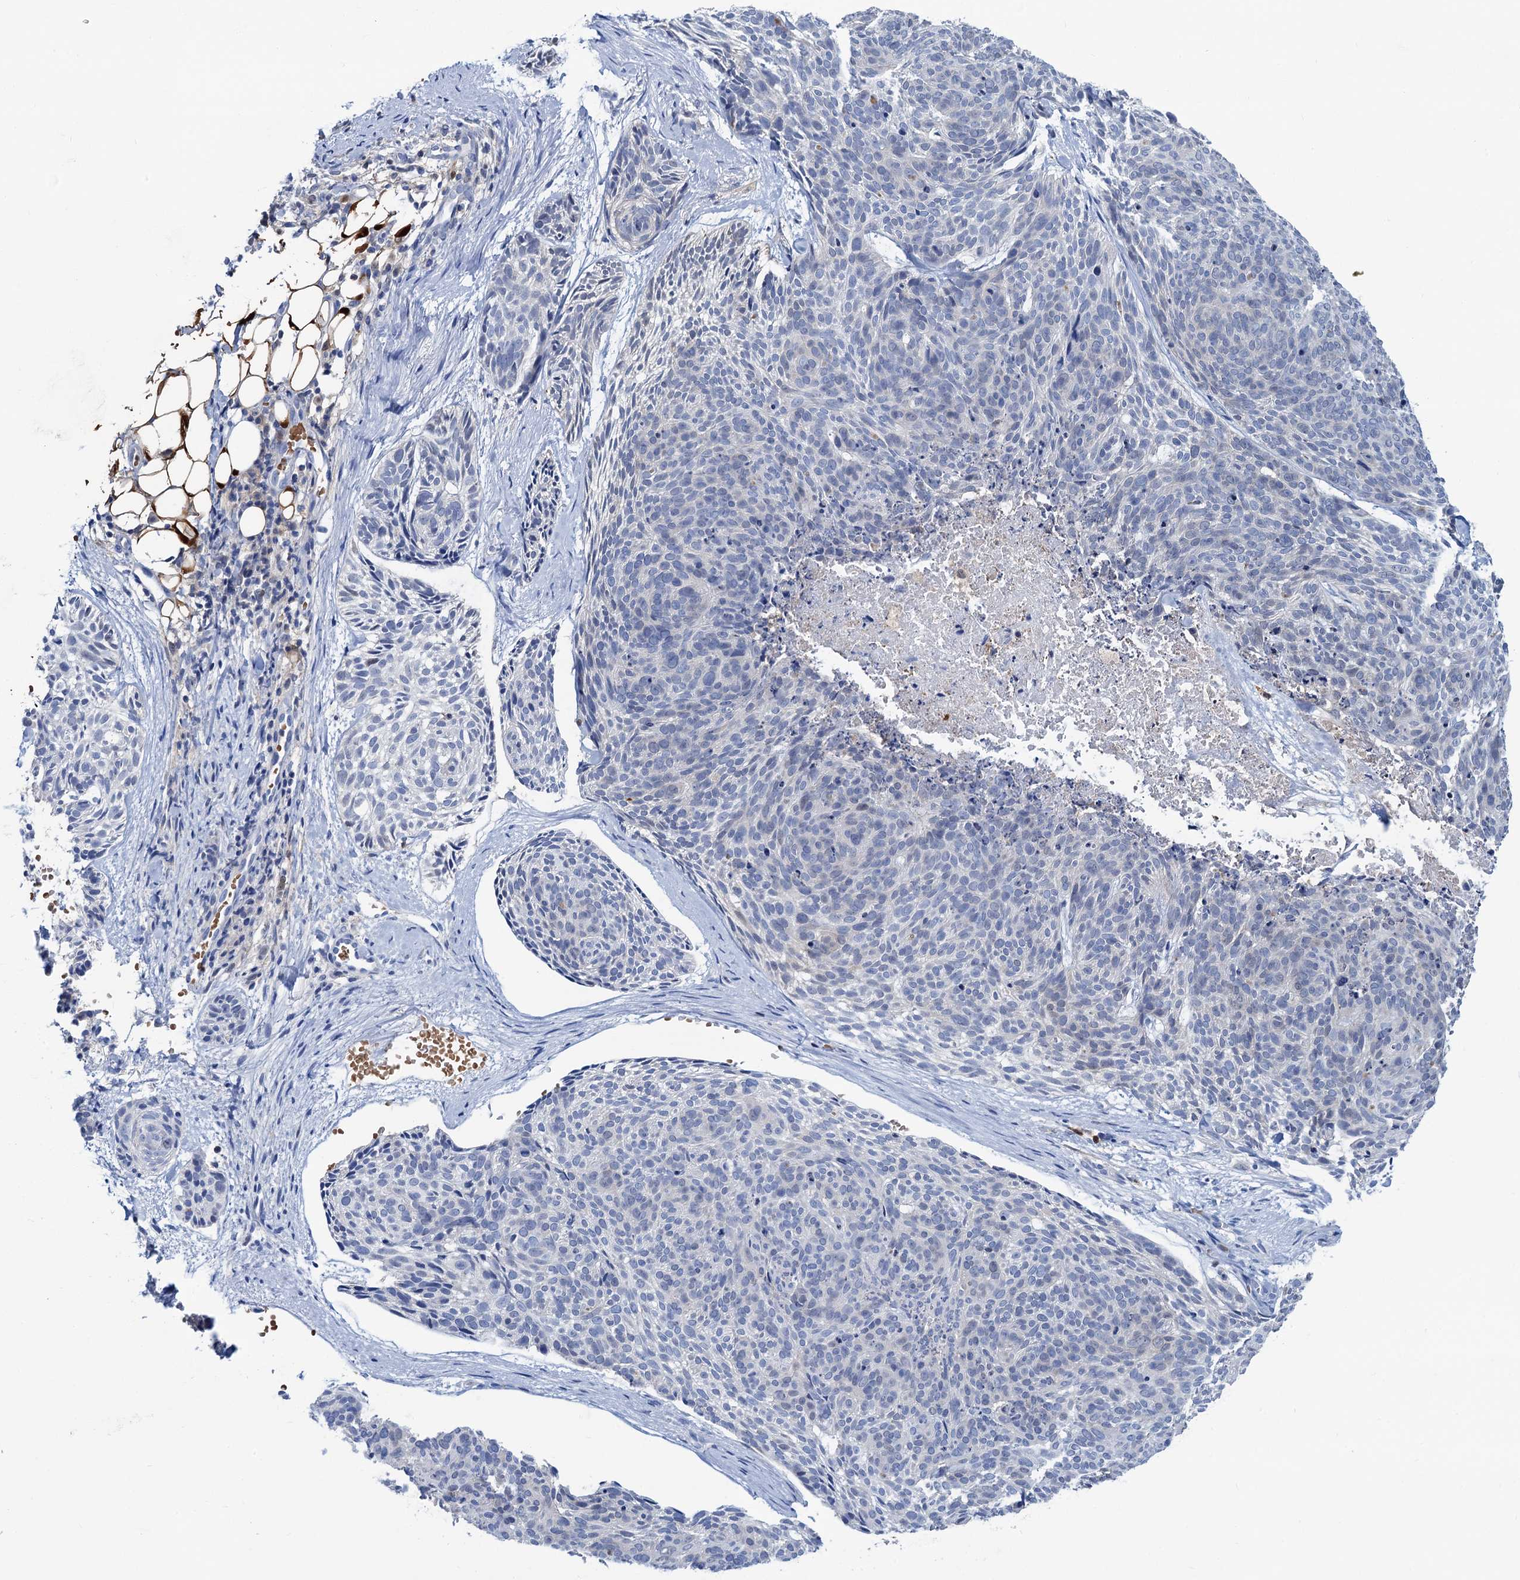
{"staining": {"intensity": "negative", "quantity": "none", "location": "none"}, "tissue": "skin cancer", "cell_type": "Tumor cells", "image_type": "cancer", "snomed": [{"axis": "morphology", "description": "Normal tissue, NOS"}, {"axis": "morphology", "description": "Basal cell carcinoma"}, {"axis": "topography", "description": "Skin"}], "caption": "High power microscopy histopathology image of an immunohistochemistry photomicrograph of skin basal cell carcinoma, revealing no significant staining in tumor cells.", "gene": "FAH", "patient": {"sex": "male", "age": 66}}